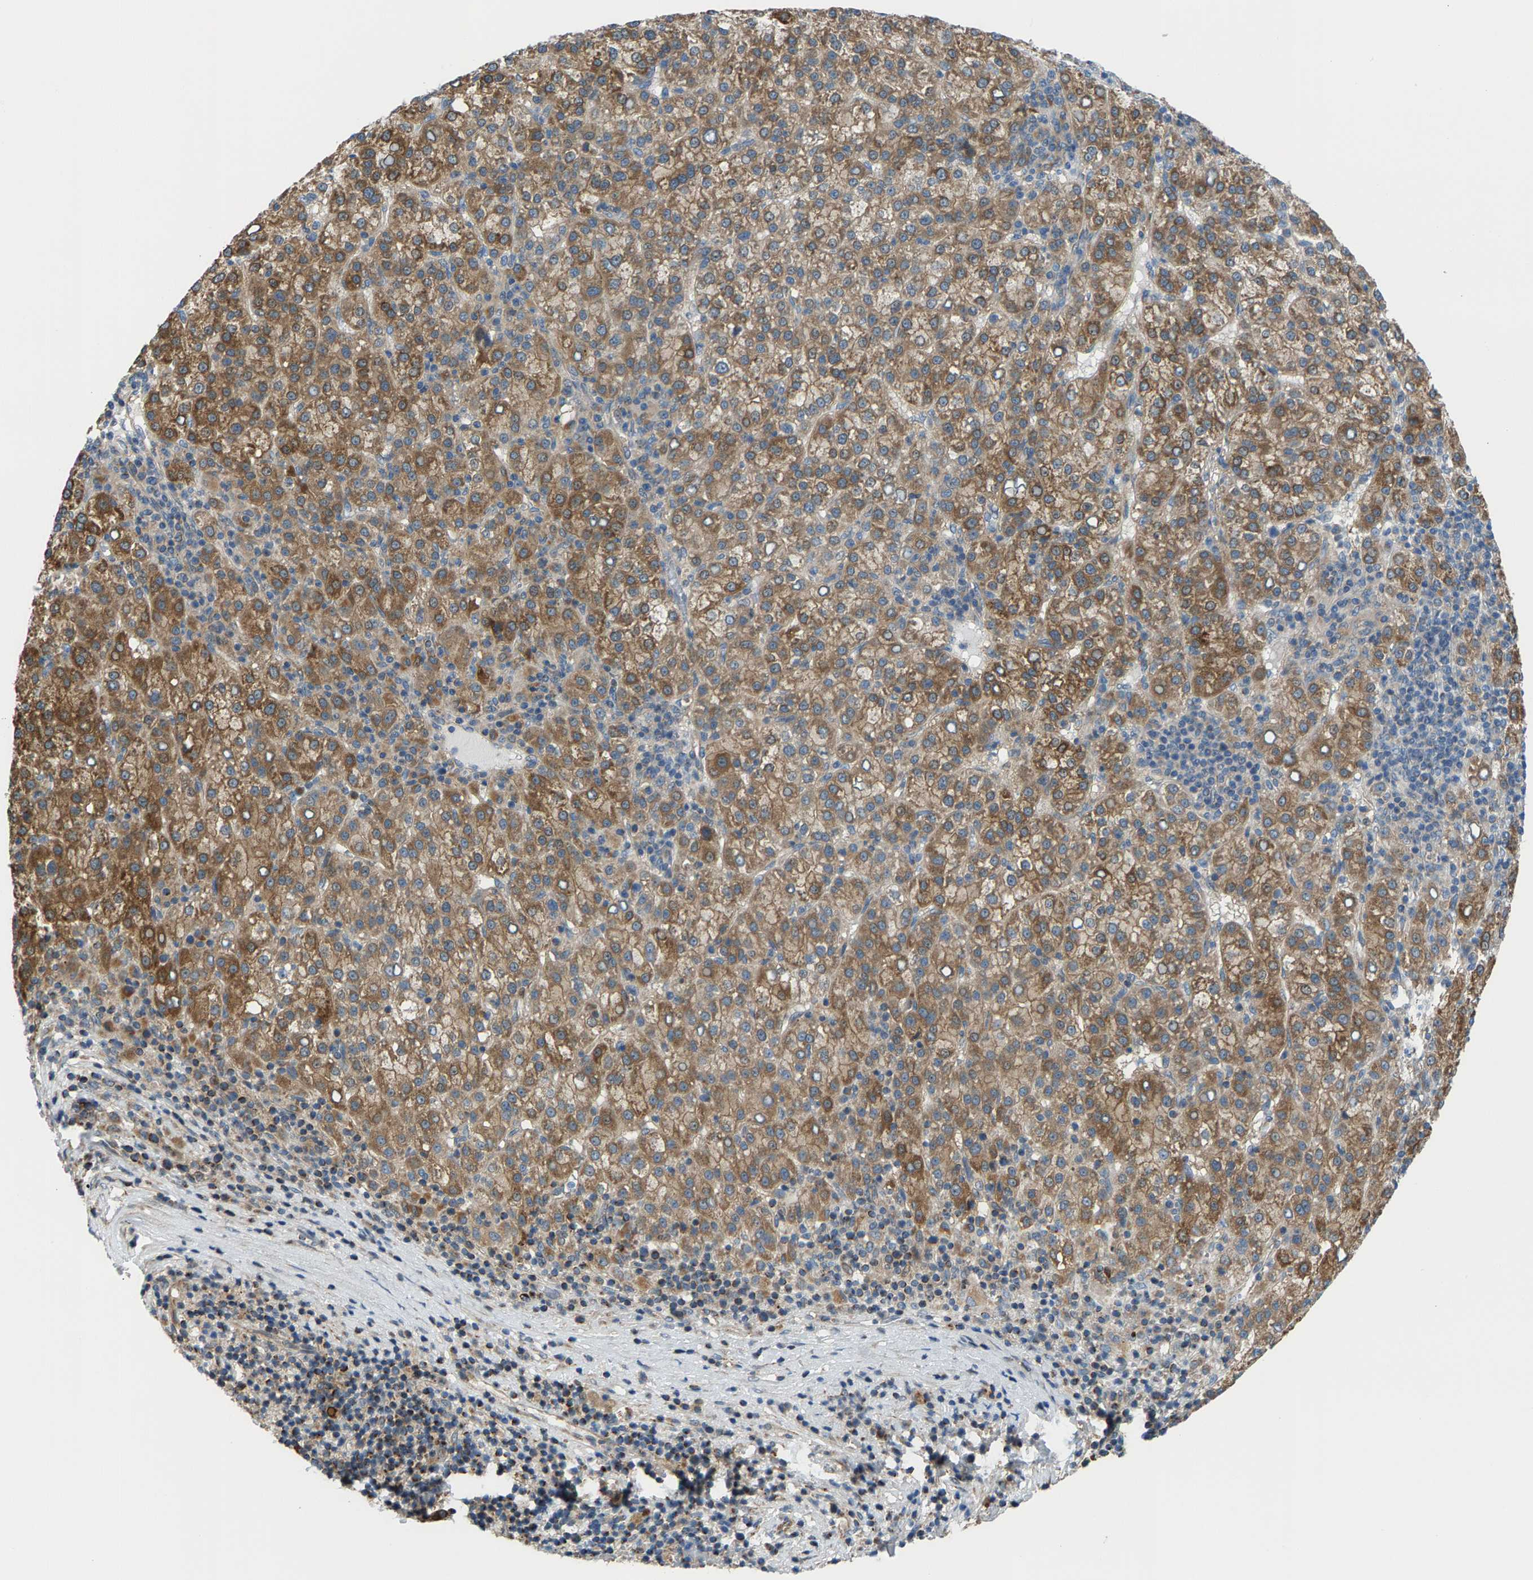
{"staining": {"intensity": "moderate", "quantity": ">75%", "location": "cytoplasmic/membranous"}, "tissue": "liver cancer", "cell_type": "Tumor cells", "image_type": "cancer", "snomed": [{"axis": "morphology", "description": "Carcinoma, Hepatocellular, NOS"}, {"axis": "topography", "description": "Liver"}], "caption": "IHC image of human liver cancer (hepatocellular carcinoma) stained for a protein (brown), which reveals medium levels of moderate cytoplasmic/membranous staining in about >75% of tumor cells.", "gene": "PDCL", "patient": {"sex": "female", "age": 58}}